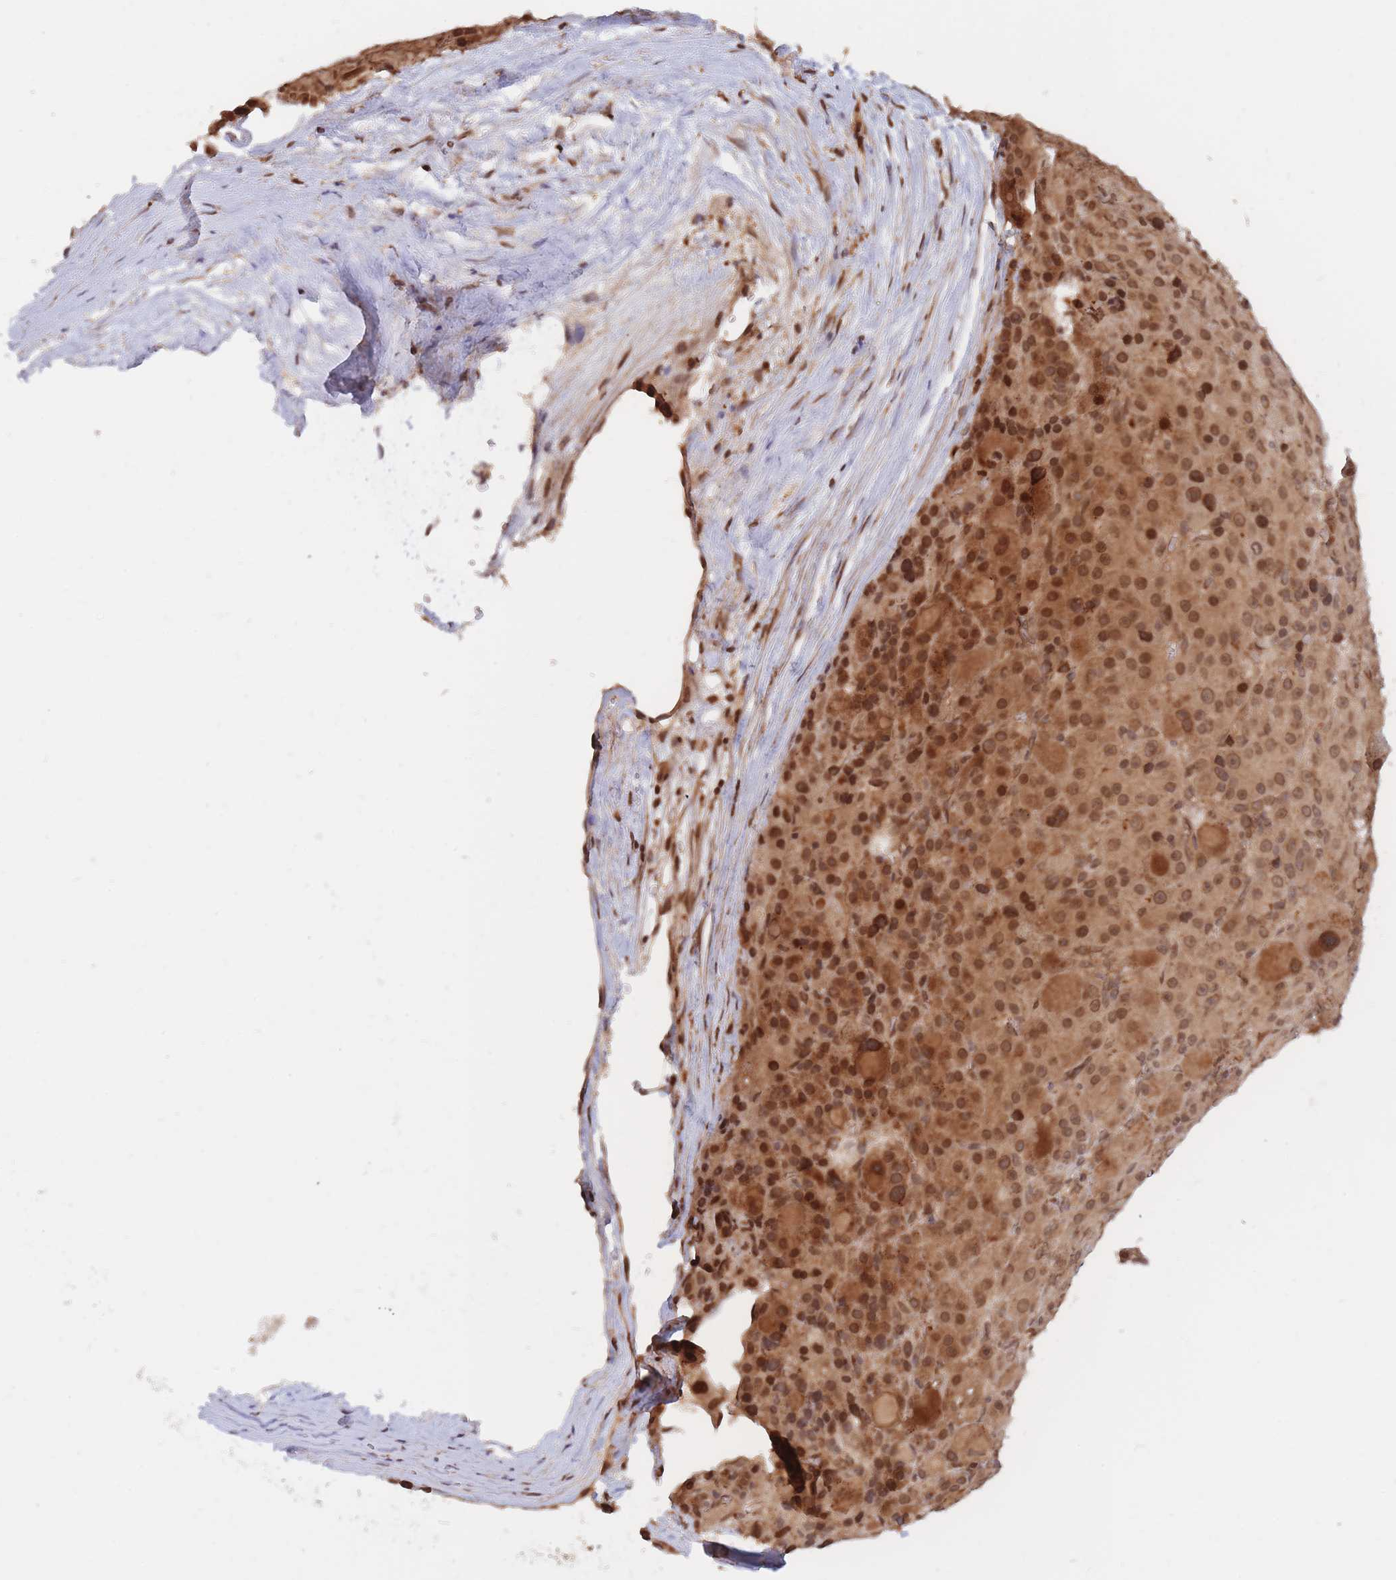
{"staining": {"intensity": "strong", "quantity": ">75%", "location": "cytoplasmic/membranous,nuclear"}, "tissue": "liver cancer", "cell_type": "Tumor cells", "image_type": "cancer", "snomed": [{"axis": "morphology", "description": "Carcinoma, Hepatocellular, NOS"}, {"axis": "topography", "description": "Liver"}], "caption": "Brown immunohistochemical staining in human liver cancer shows strong cytoplasmic/membranous and nuclear staining in about >75% of tumor cells. The protein is shown in brown color, while the nuclei are stained blue.", "gene": "SRA1", "patient": {"sex": "male", "age": 76}}